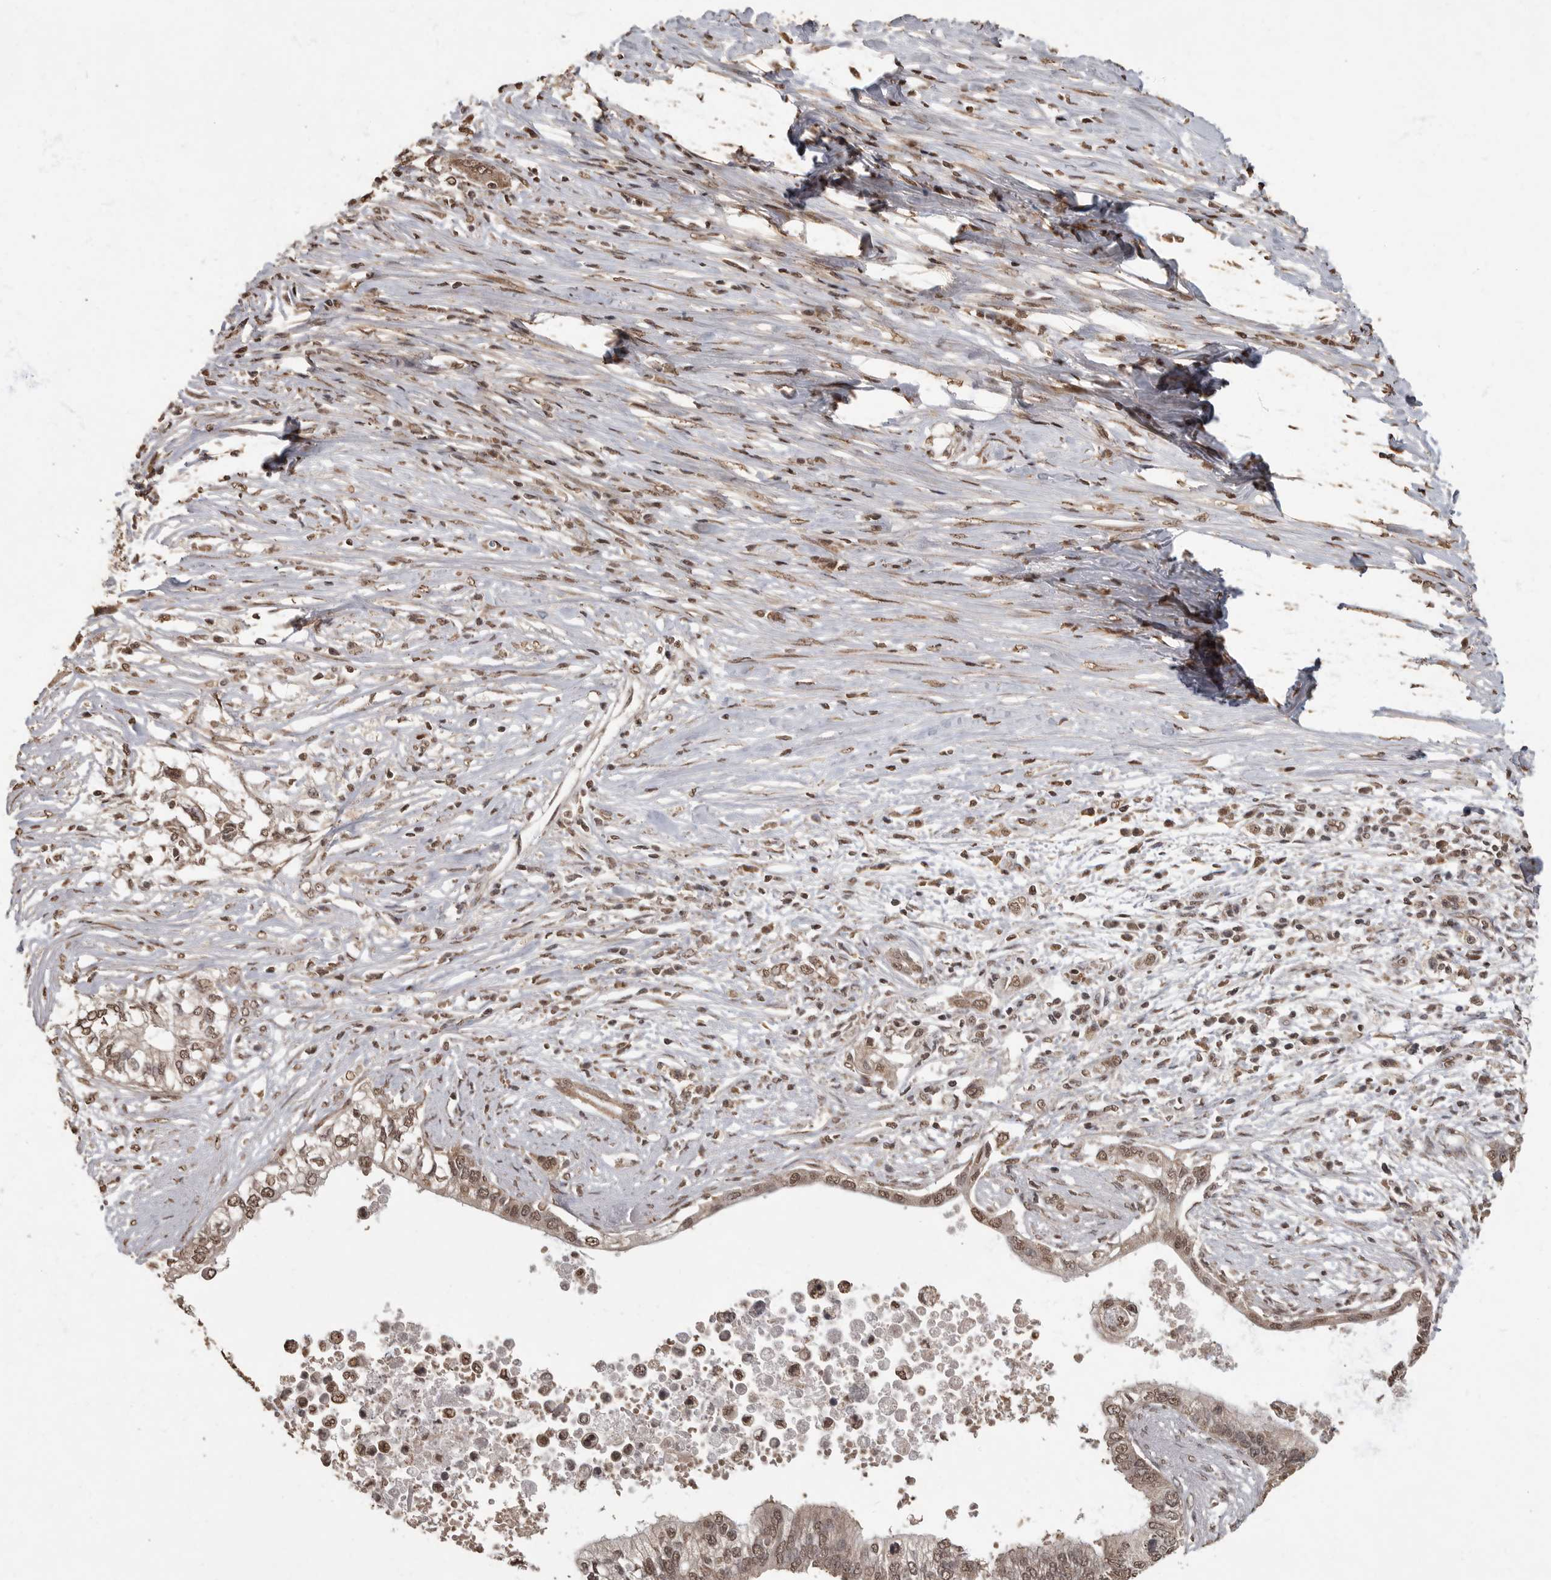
{"staining": {"intensity": "weak", "quantity": ">75%", "location": "cytoplasmic/membranous,nuclear"}, "tissue": "pancreatic cancer", "cell_type": "Tumor cells", "image_type": "cancer", "snomed": [{"axis": "morphology", "description": "Normal tissue, NOS"}, {"axis": "morphology", "description": "Adenocarcinoma, NOS"}, {"axis": "topography", "description": "Pancreas"}, {"axis": "topography", "description": "Peripheral nerve tissue"}], "caption": "Protein staining by IHC exhibits weak cytoplasmic/membranous and nuclear expression in about >75% of tumor cells in adenocarcinoma (pancreatic). The staining was performed using DAB to visualize the protein expression in brown, while the nuclei were stained in blue with hematoxylin (Magnification: 20x).", "gene": "MAFG", "patient": {"sex": "male", "age": 59}}